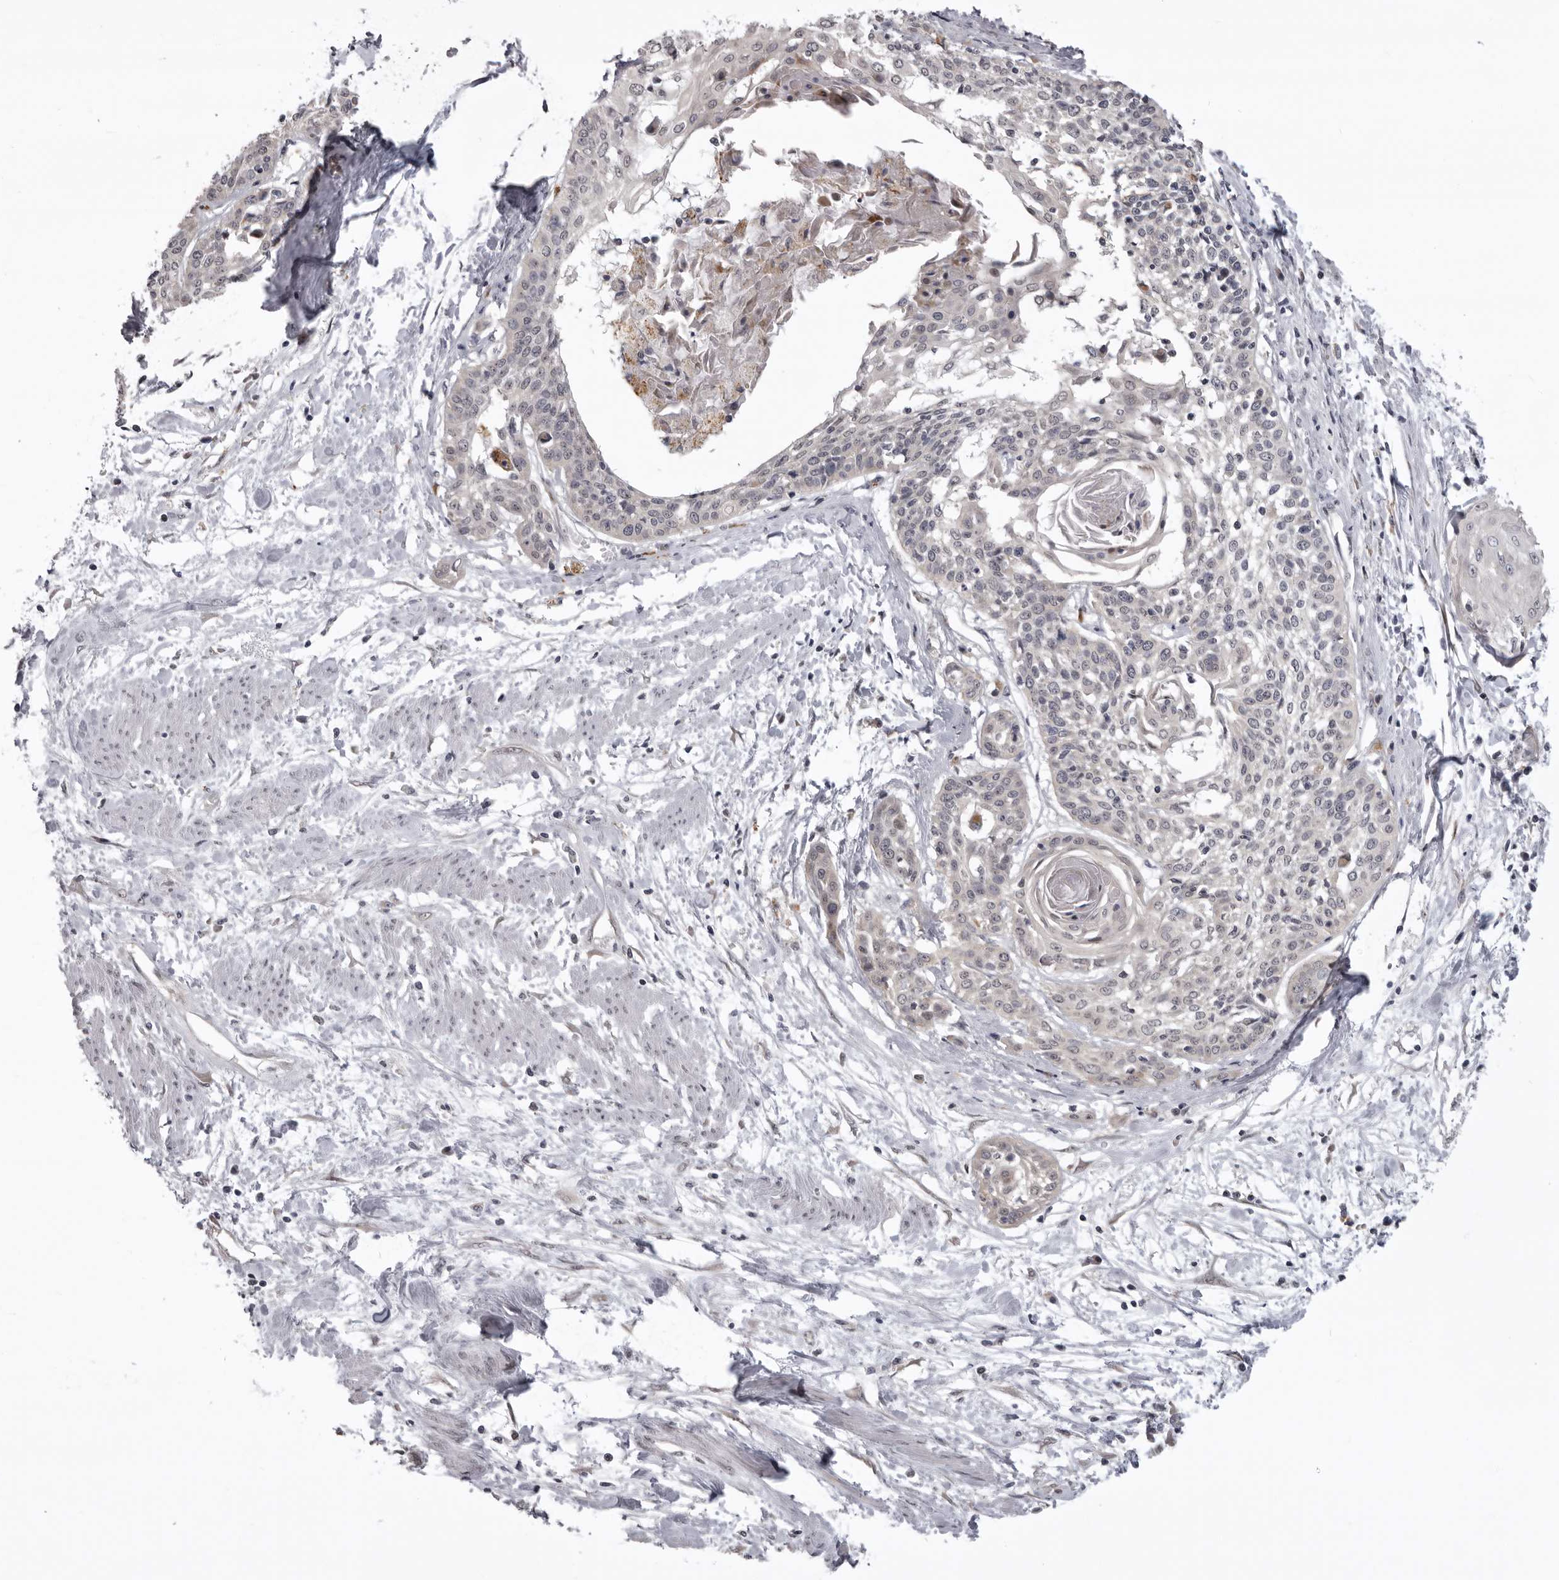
{"staining": {"intensity": "weak", "quantity": "<25%", "location": "cytoplasmic/membranous,nuclear"}, "tissue": "cervical cancer", "cell_type": "Tumor cells", "image_type": "cancer", "snomed": [{"axis": "morphology", "description": "Squamous cell carcinoma, NOS"}, {"axis": "topography", "description": "Cervix"}], "caption": "Tumor cells are negative for brown protein staining in cervical cancer (squamous cell carcinoma).", "gene": "C1orf109", "patient": {"sex": "female", "age": 57}}